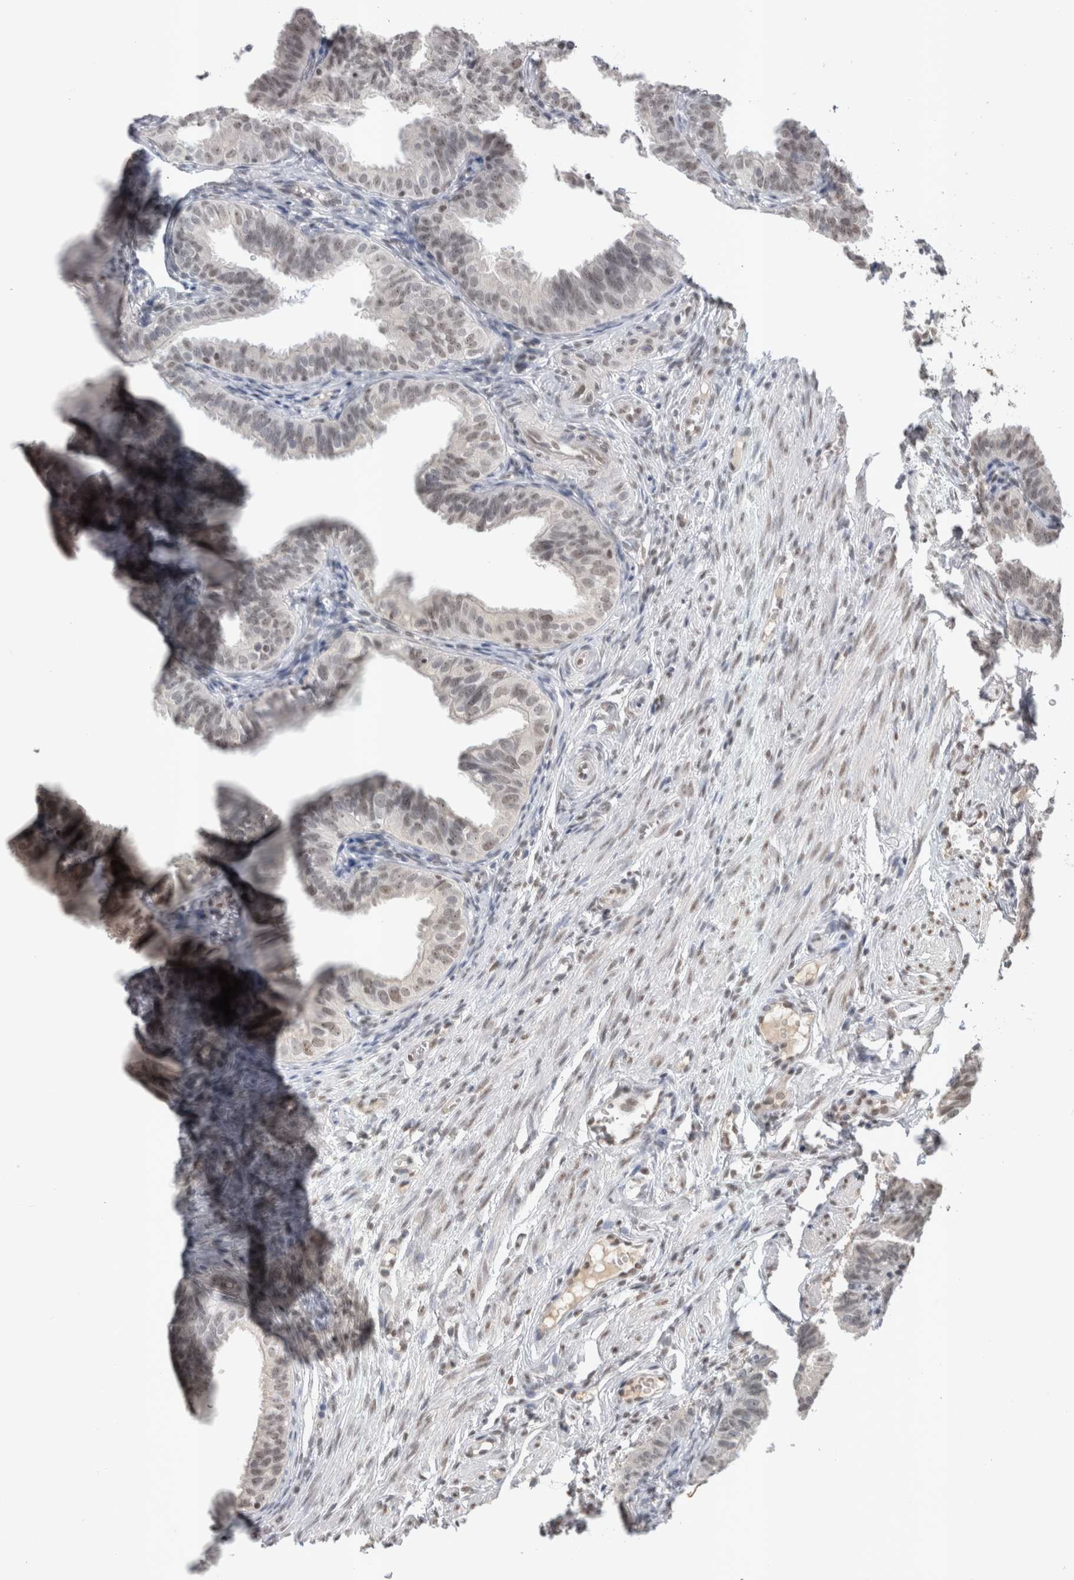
{"staining": {"intensity": "weak", "quantity": "<25%", "location": "nuclear"}, "tissue": "fallopian tube", "cell_type": "Glandular cells", "image_type": "normal", "snomed": [{"axis": "morphology", "description": "Normal tissue, NOS"}, {"axis": "topography", "description": "Fallopian tube"}], "caption": "A high-resolution micrograph shows immunohistochemistry staining of benign fallopian tube, which shows no significant staining in glandular cells.", "gene": "DAXX", "patient": {"sex": "female", "age": 35}}